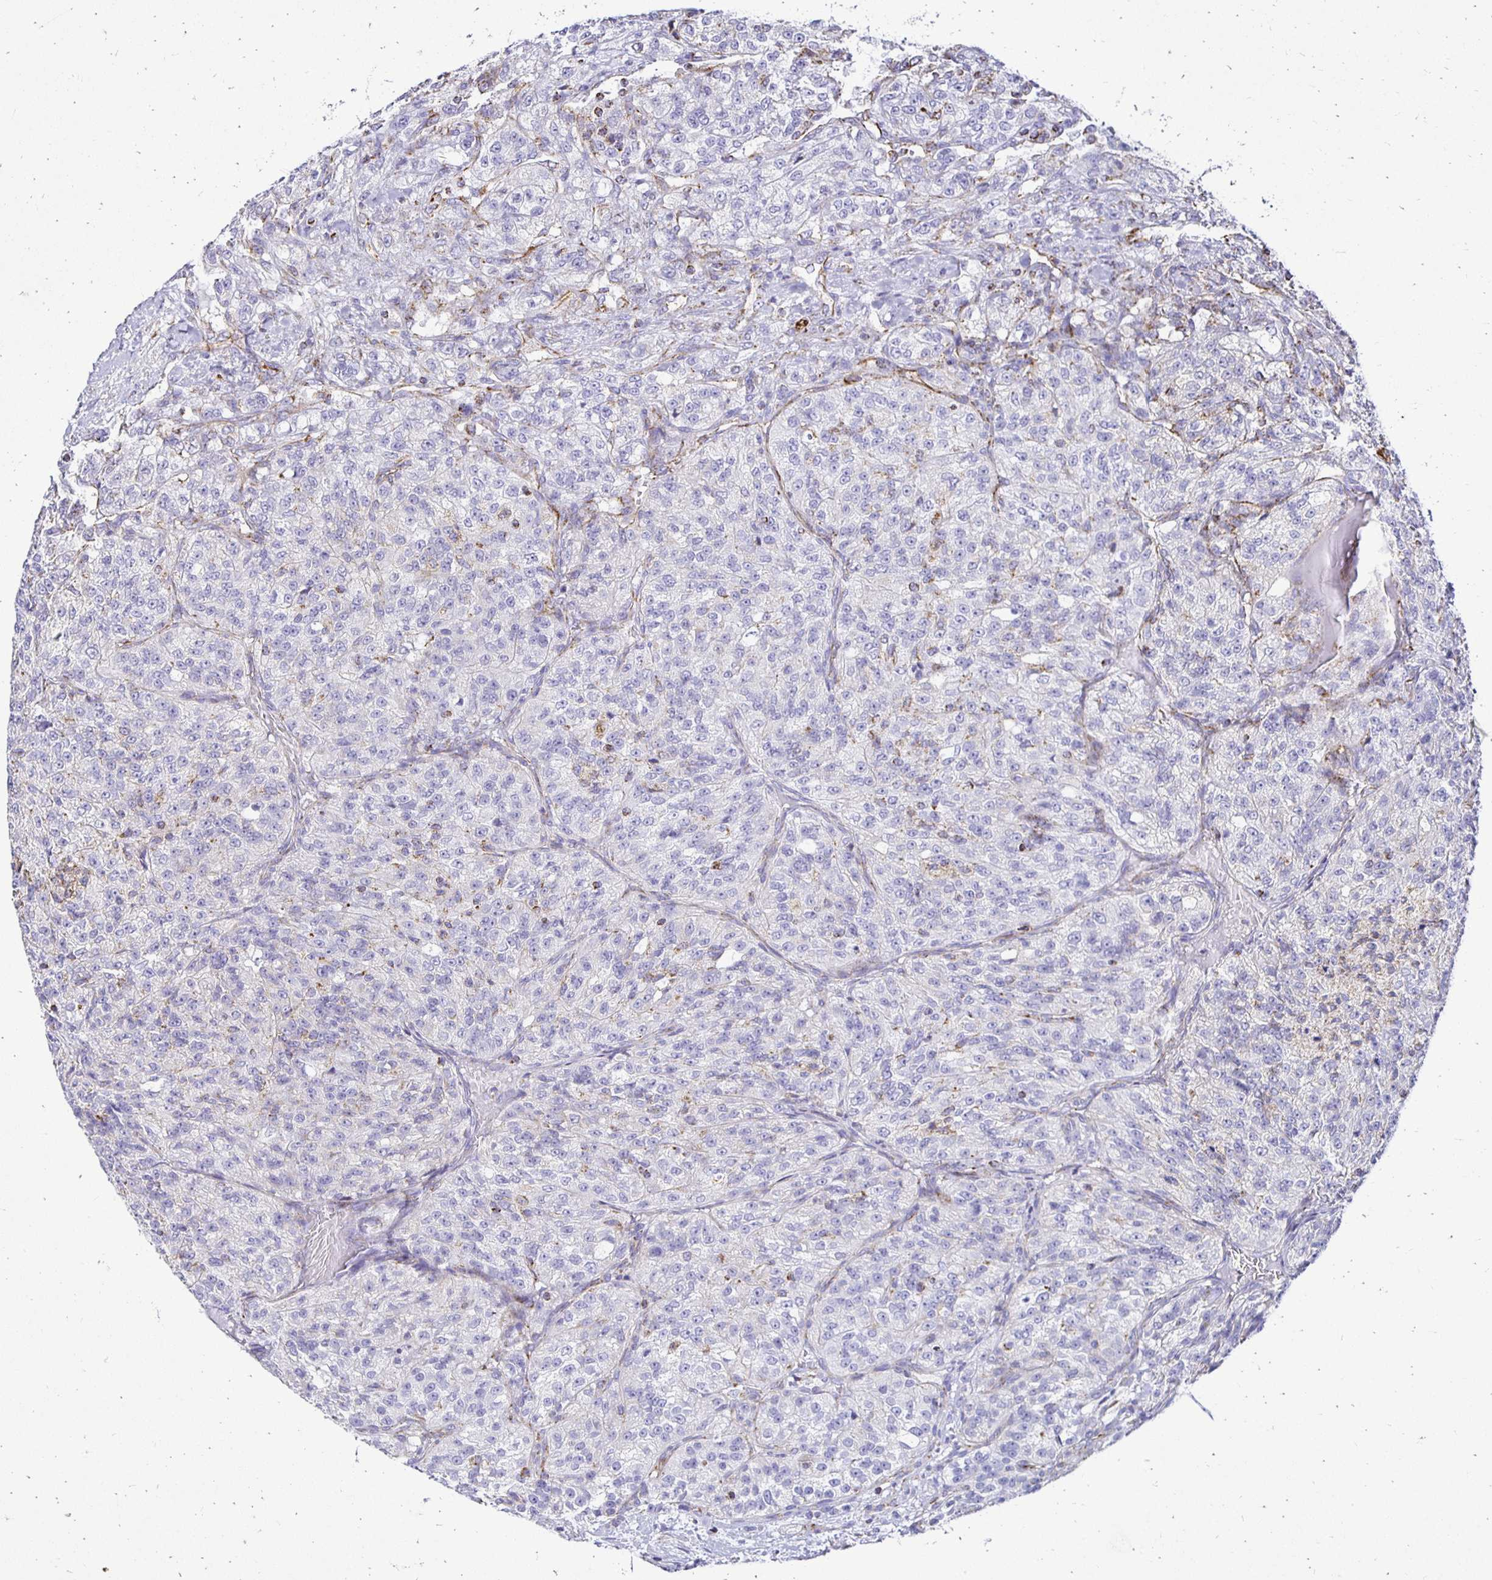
{"staining": {"intensity": "negative", "quantity": "none", "location": "none"}, "tissue": "renal cancer", "cell_type": "Tumor cells", "image_type": "cancer", "snomed": [{"axis": "morphology", "description": "Adenocarcinoma, NOS"}, {"axis": "topography", "description": "Kidney"}], "caption": "Micrograph shows no significant protein expression in tumor cells of renal cancer (adenocarcinoma).", "gene": "PLAAT2", "patient": {"sex": "female", "age": 63}}